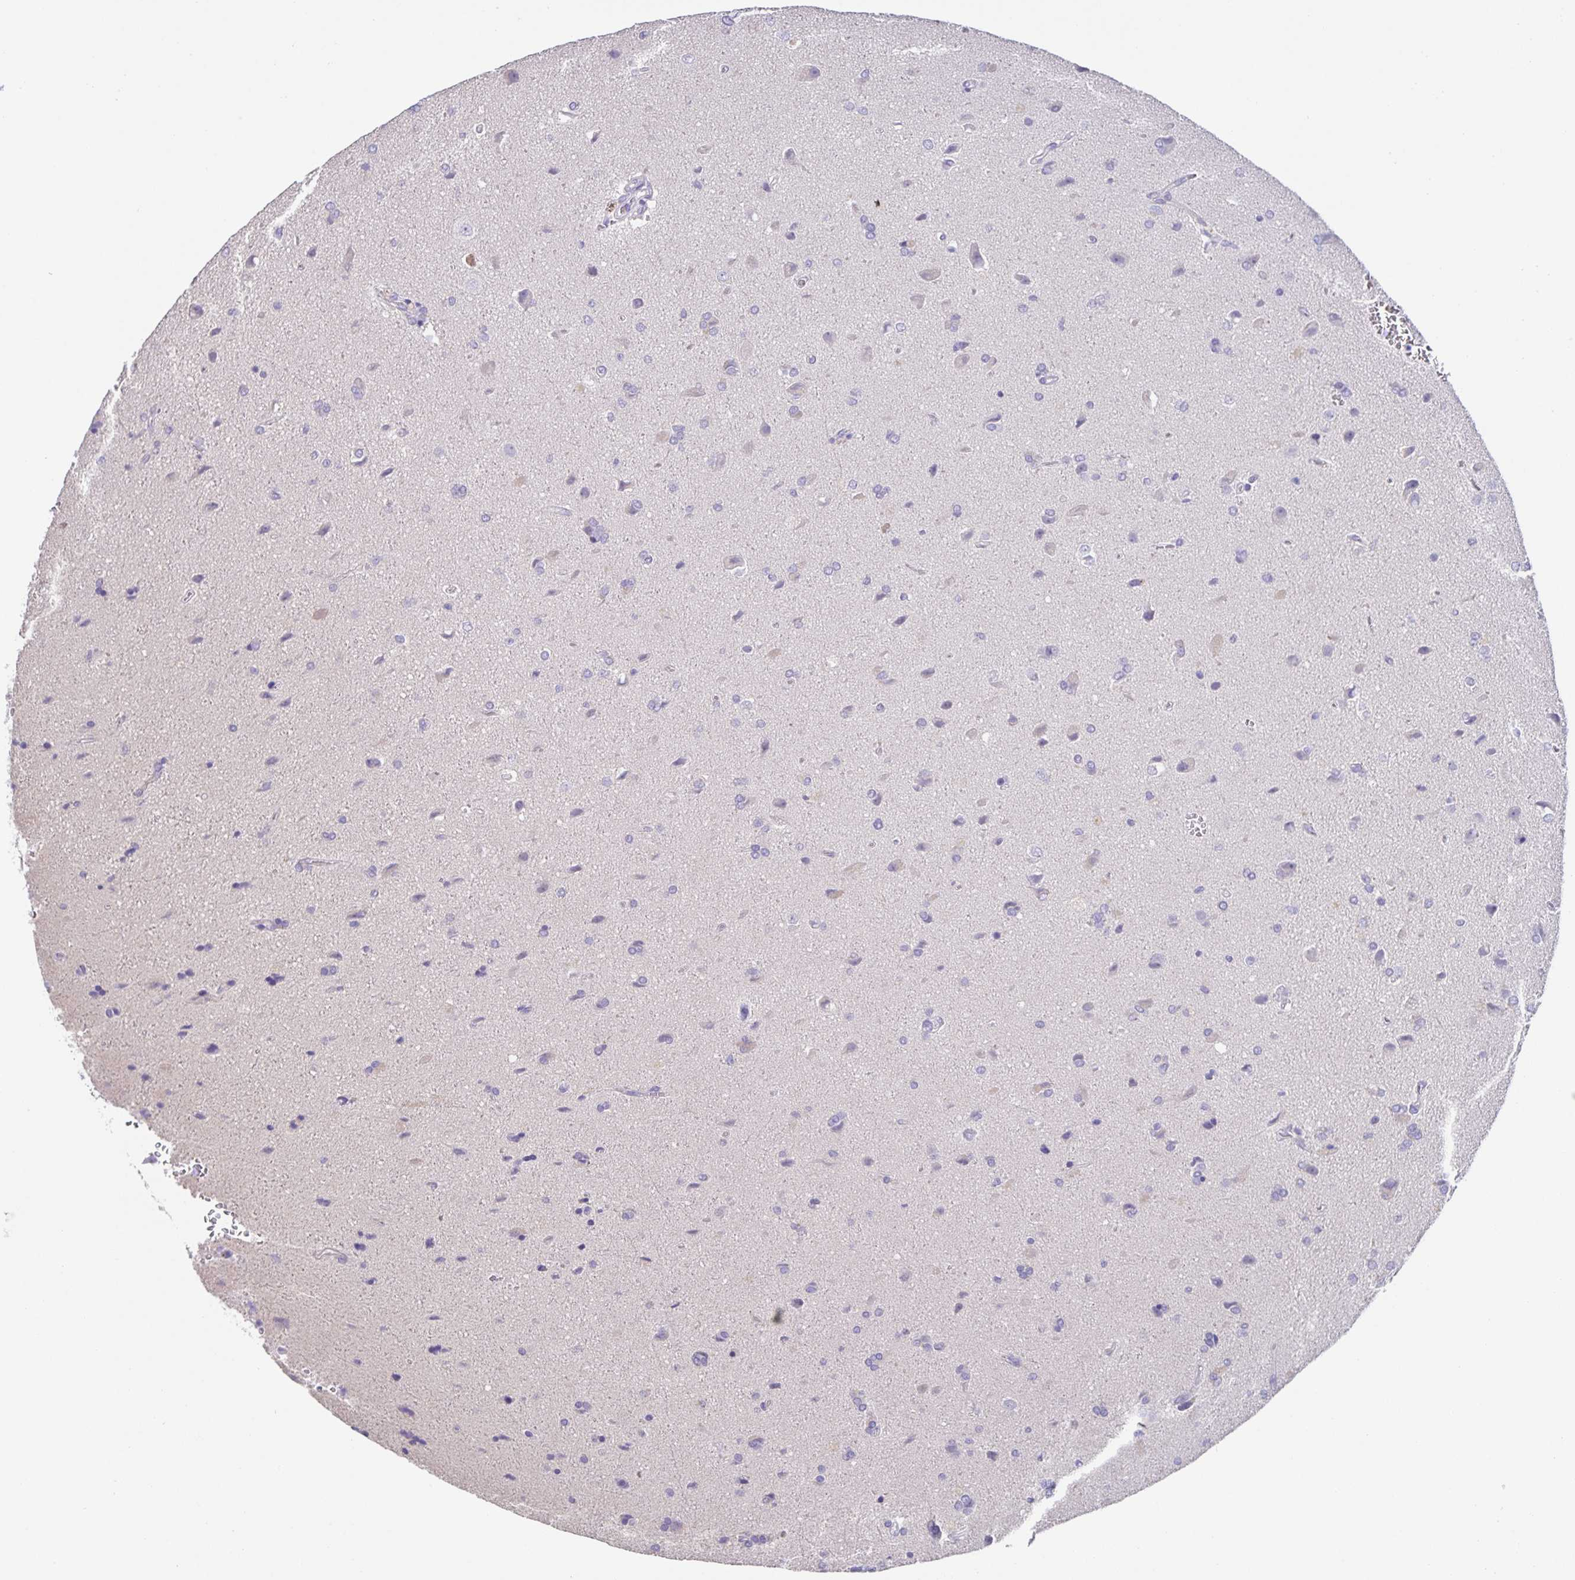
{"staining": {"intensity": "negative", "quantity": "none", "location": "none"}, "tissue": "glioma", "cell_type": "Tumor cells", "image_type": "cancer", "snomed": [{"axis": "morphology", "description": "Glioma, malignant, High grade"}, {"axis": "topography", "description": "Brain"}], "caption": "Tumor cells show no significant protein staining in malignant glioma (high-grade). (Stains: DAB (3,3'-diaminobenzidine) immunohistochemistry (IHC) with hematoxylin counter stain, Microscopy: brightfield microscopy at high magnification).", "gene": "PRR36", "patient": {"sex": "male", "age": 68}}